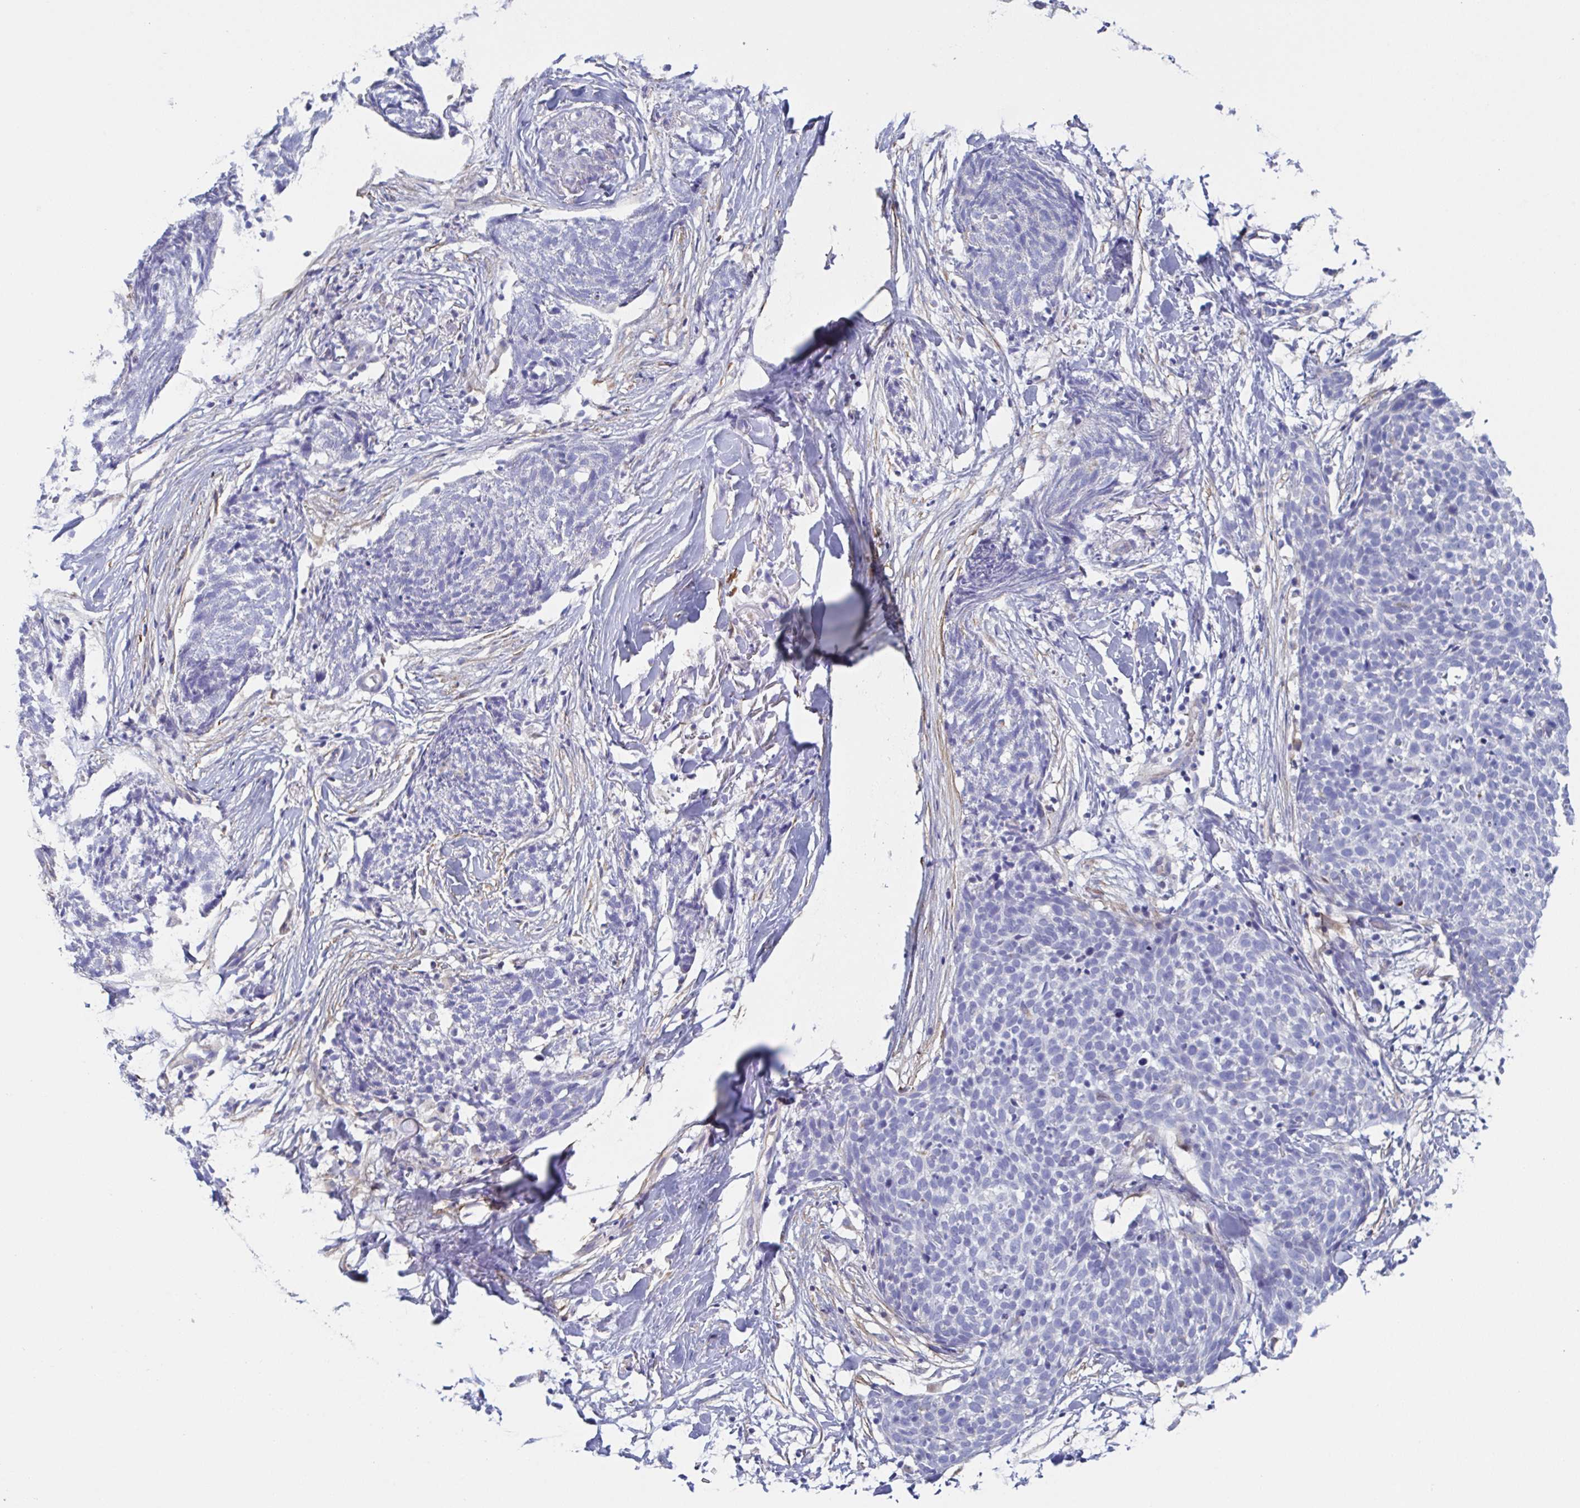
{"staining": {"intensity": "negative", "quantity": "none", "location": "none"}, "tissue": "skin cancer", "cell_type": "Tumor cells", "image_type": "cancer", "snomed": [{"axis": "morphology", "description": "Squamous cell carcinoma, NOS"}, {"axis": "topography", "description": "Skin"}, {"axis": "topography", "description": "Vulva"}], "caption": "Protein analysis of skin squamous cell carcinoma shows no significant positivity in tumor cells. Nuclei are stained in blue.", "gene": "PBOV1", "patient": {"sex": "female", "age": 75}}